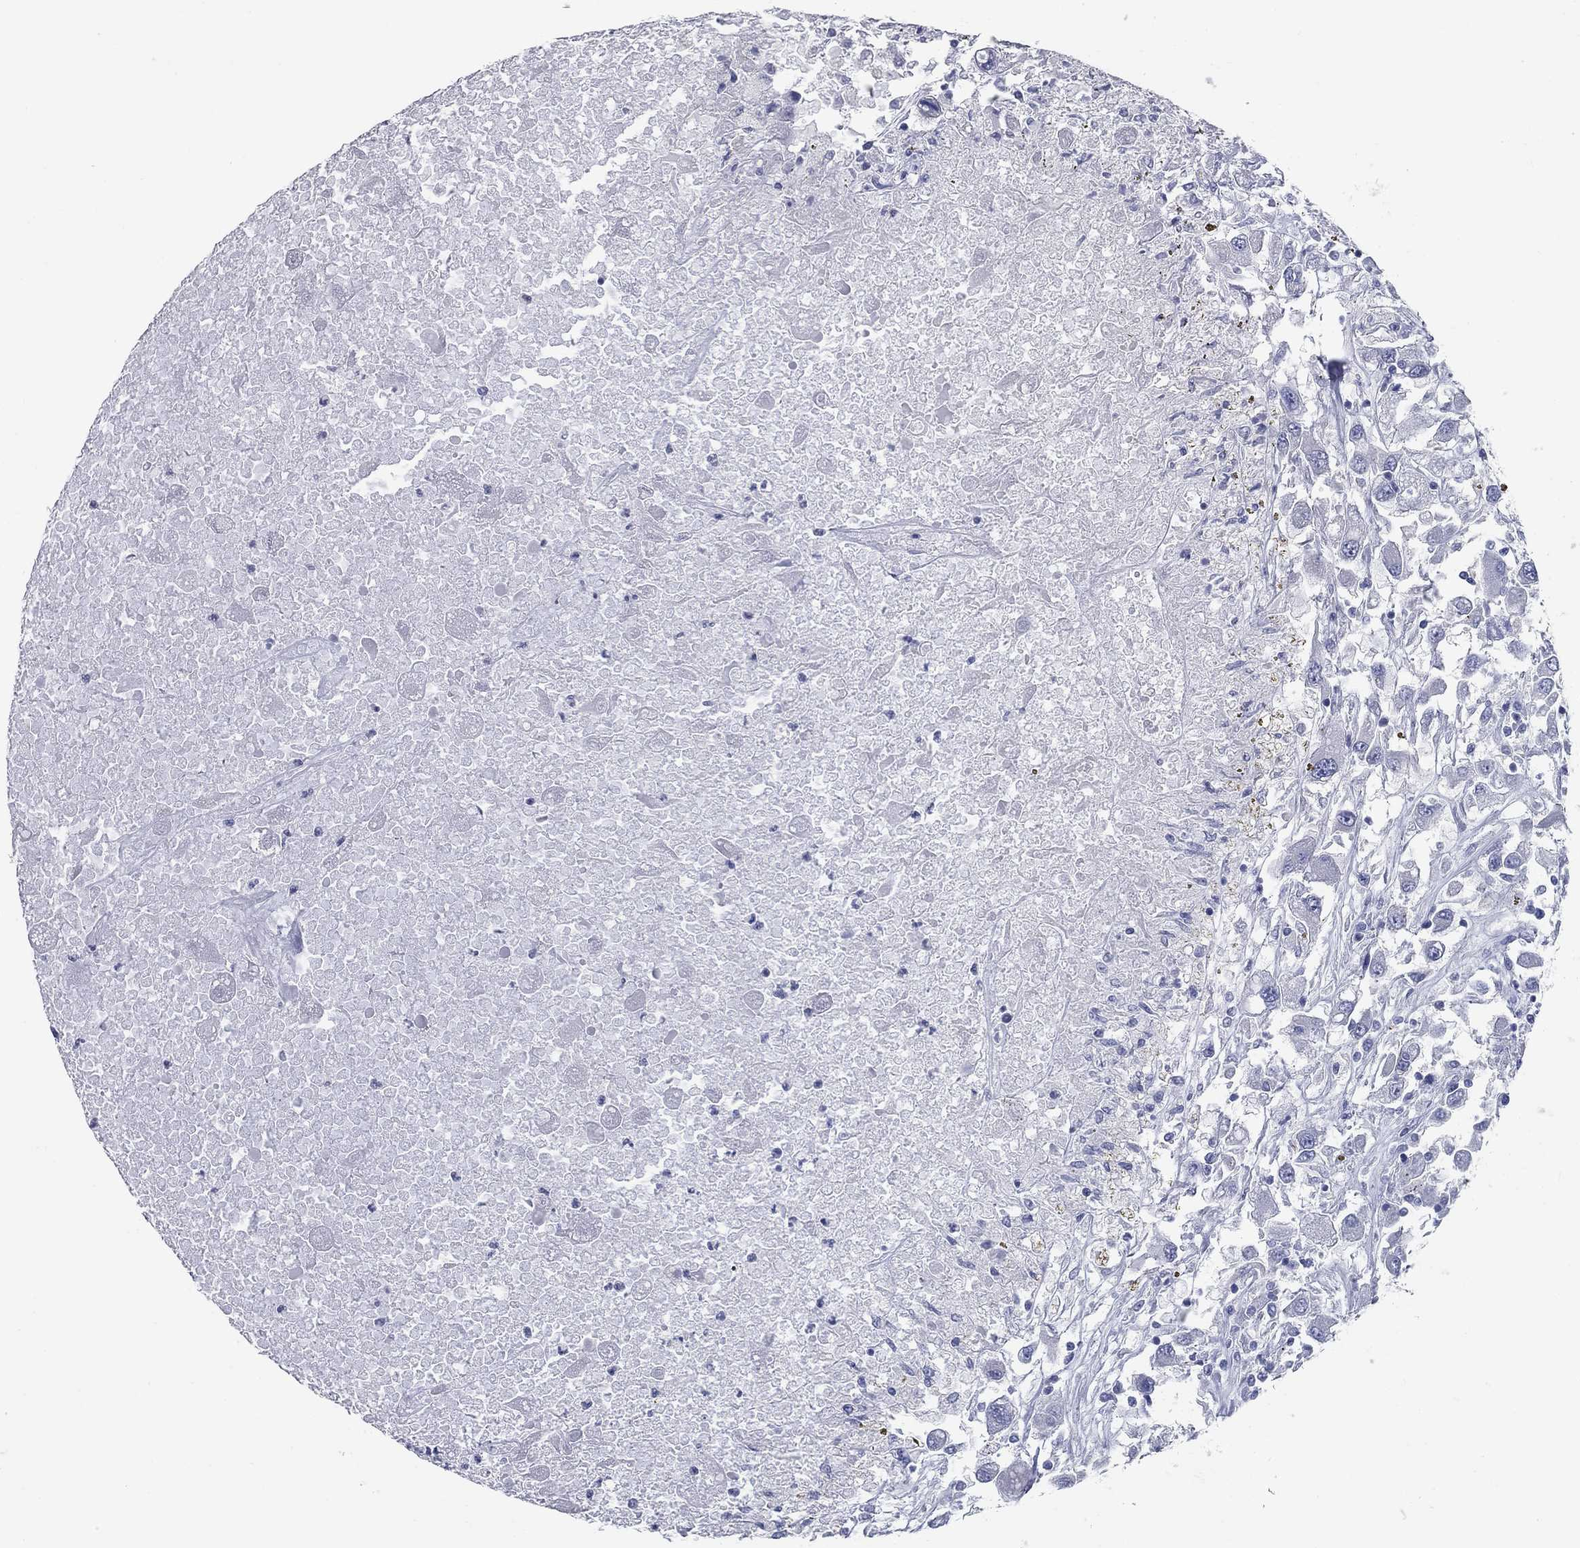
{"staining": {"intensity": "negative", "quantity": "none", "location": "none"}, "tissue": "renal cancer", "cell_type": "Tumor cells", "image_type": "cancer", "snomed": [{"axis": "morphology", "description": "Adenocarcinoma, NOS"}, {"axis": "topography", "description": "Kidney"}], "caption": "Human renal adenocarcinoma stained for a protein using immunohistochemistry shows no positivity in tumor cells.", "gene": "TAC1", "patient": {"sex": "female", "age": 67}}